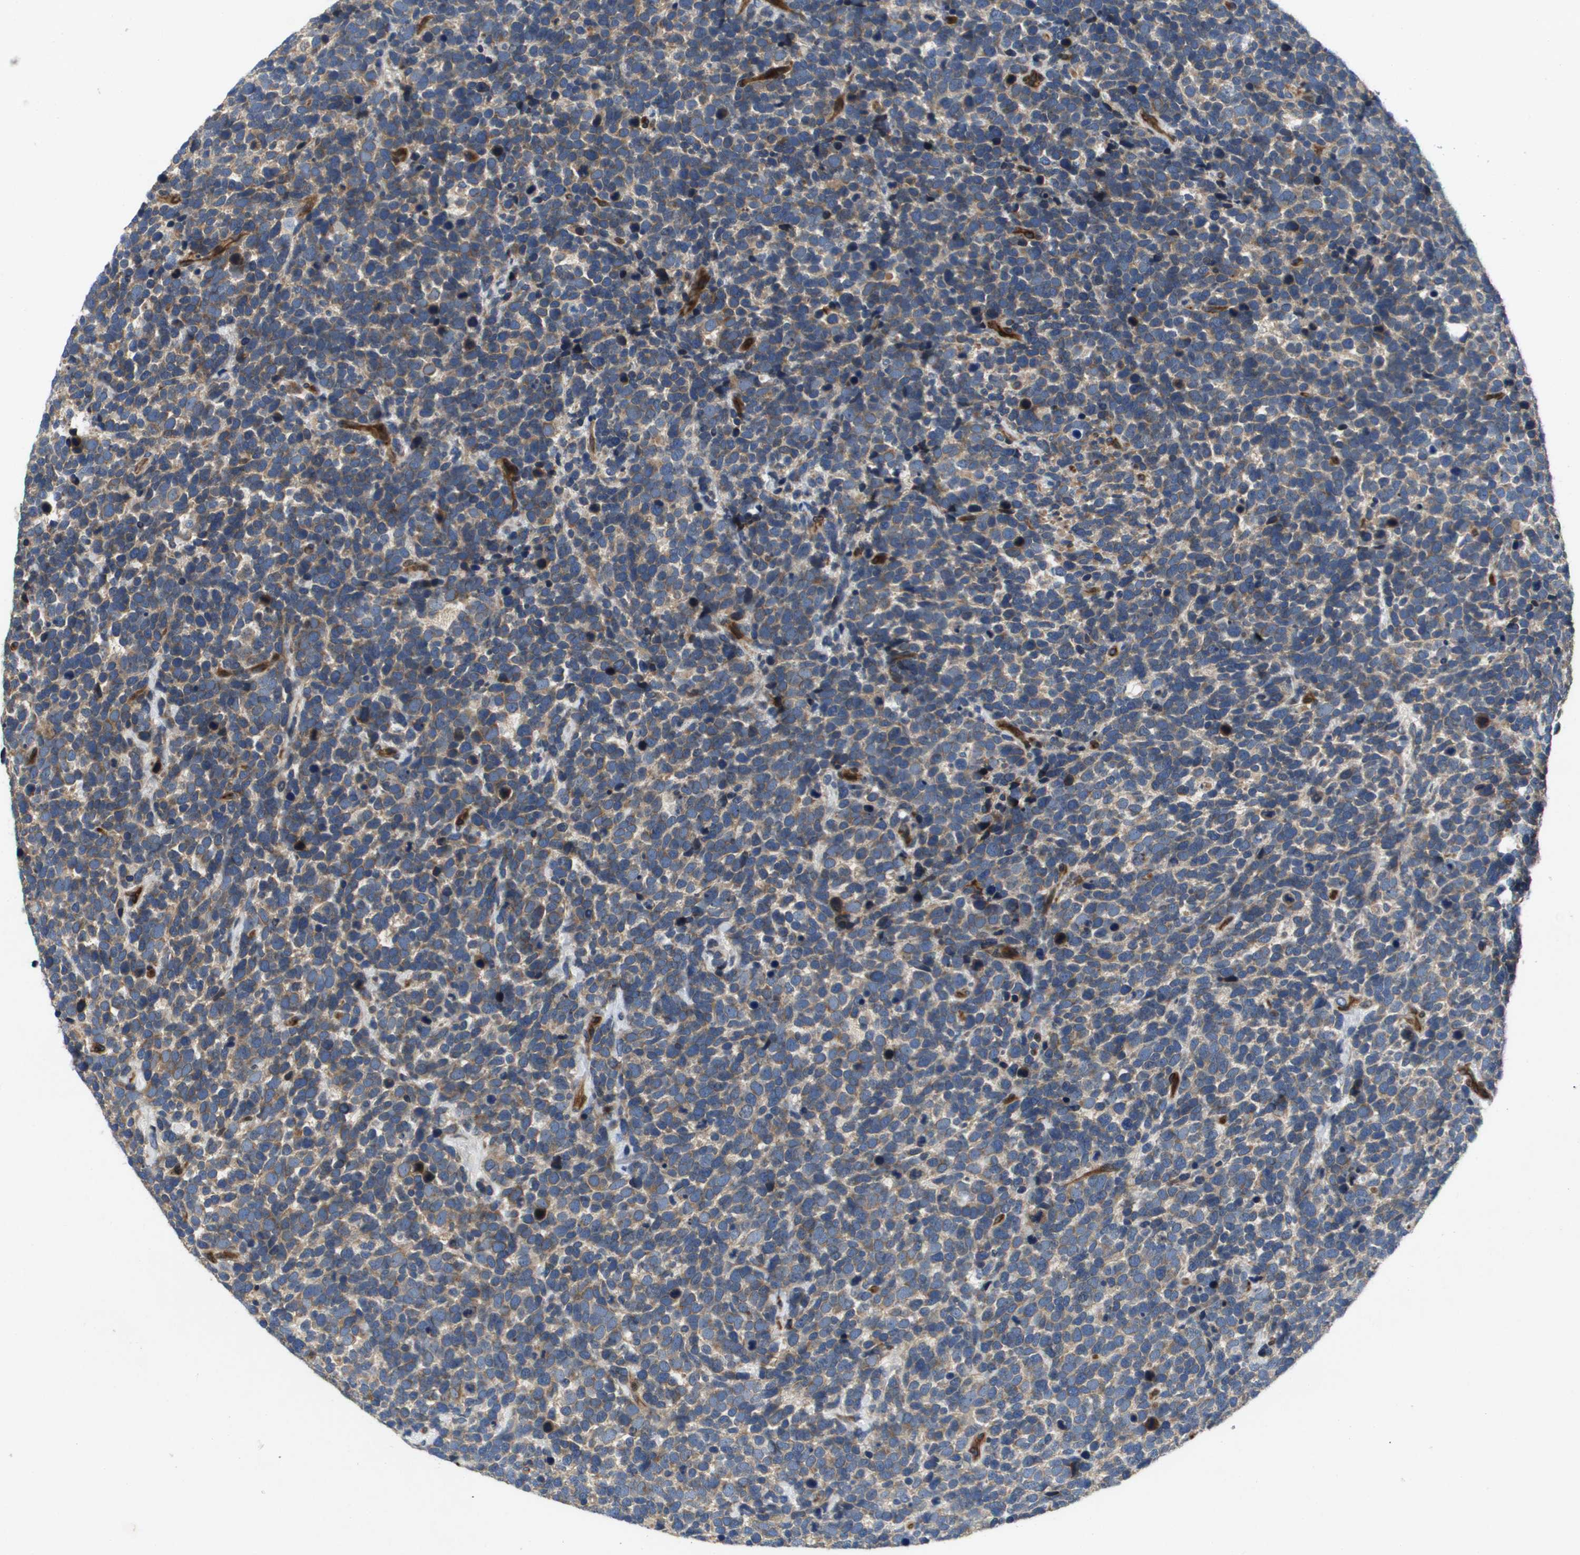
{"staining": {"intensity": "moderate", "quantity": "25%-75%", "location": "cytoplasmic/membranous"}, "tissue": "urothelial cancer", "cell_type": "Tumor cells", "image_type": "cancer", "snomed": [{"axis": "morphology", "description": "Urothelial carcinoma, High grade"}, {"axis": "topography", "description": "Urinary bladder"}], "caption": "This is a histology image of immunohistochemistry staining of urothelial carcinoma (high-grade), which shows moderate staining in the cytoplasmic/membranous of tumor cells.", "gene": "ENTPD2", "patient": {"sex": "female", "age": 82}}